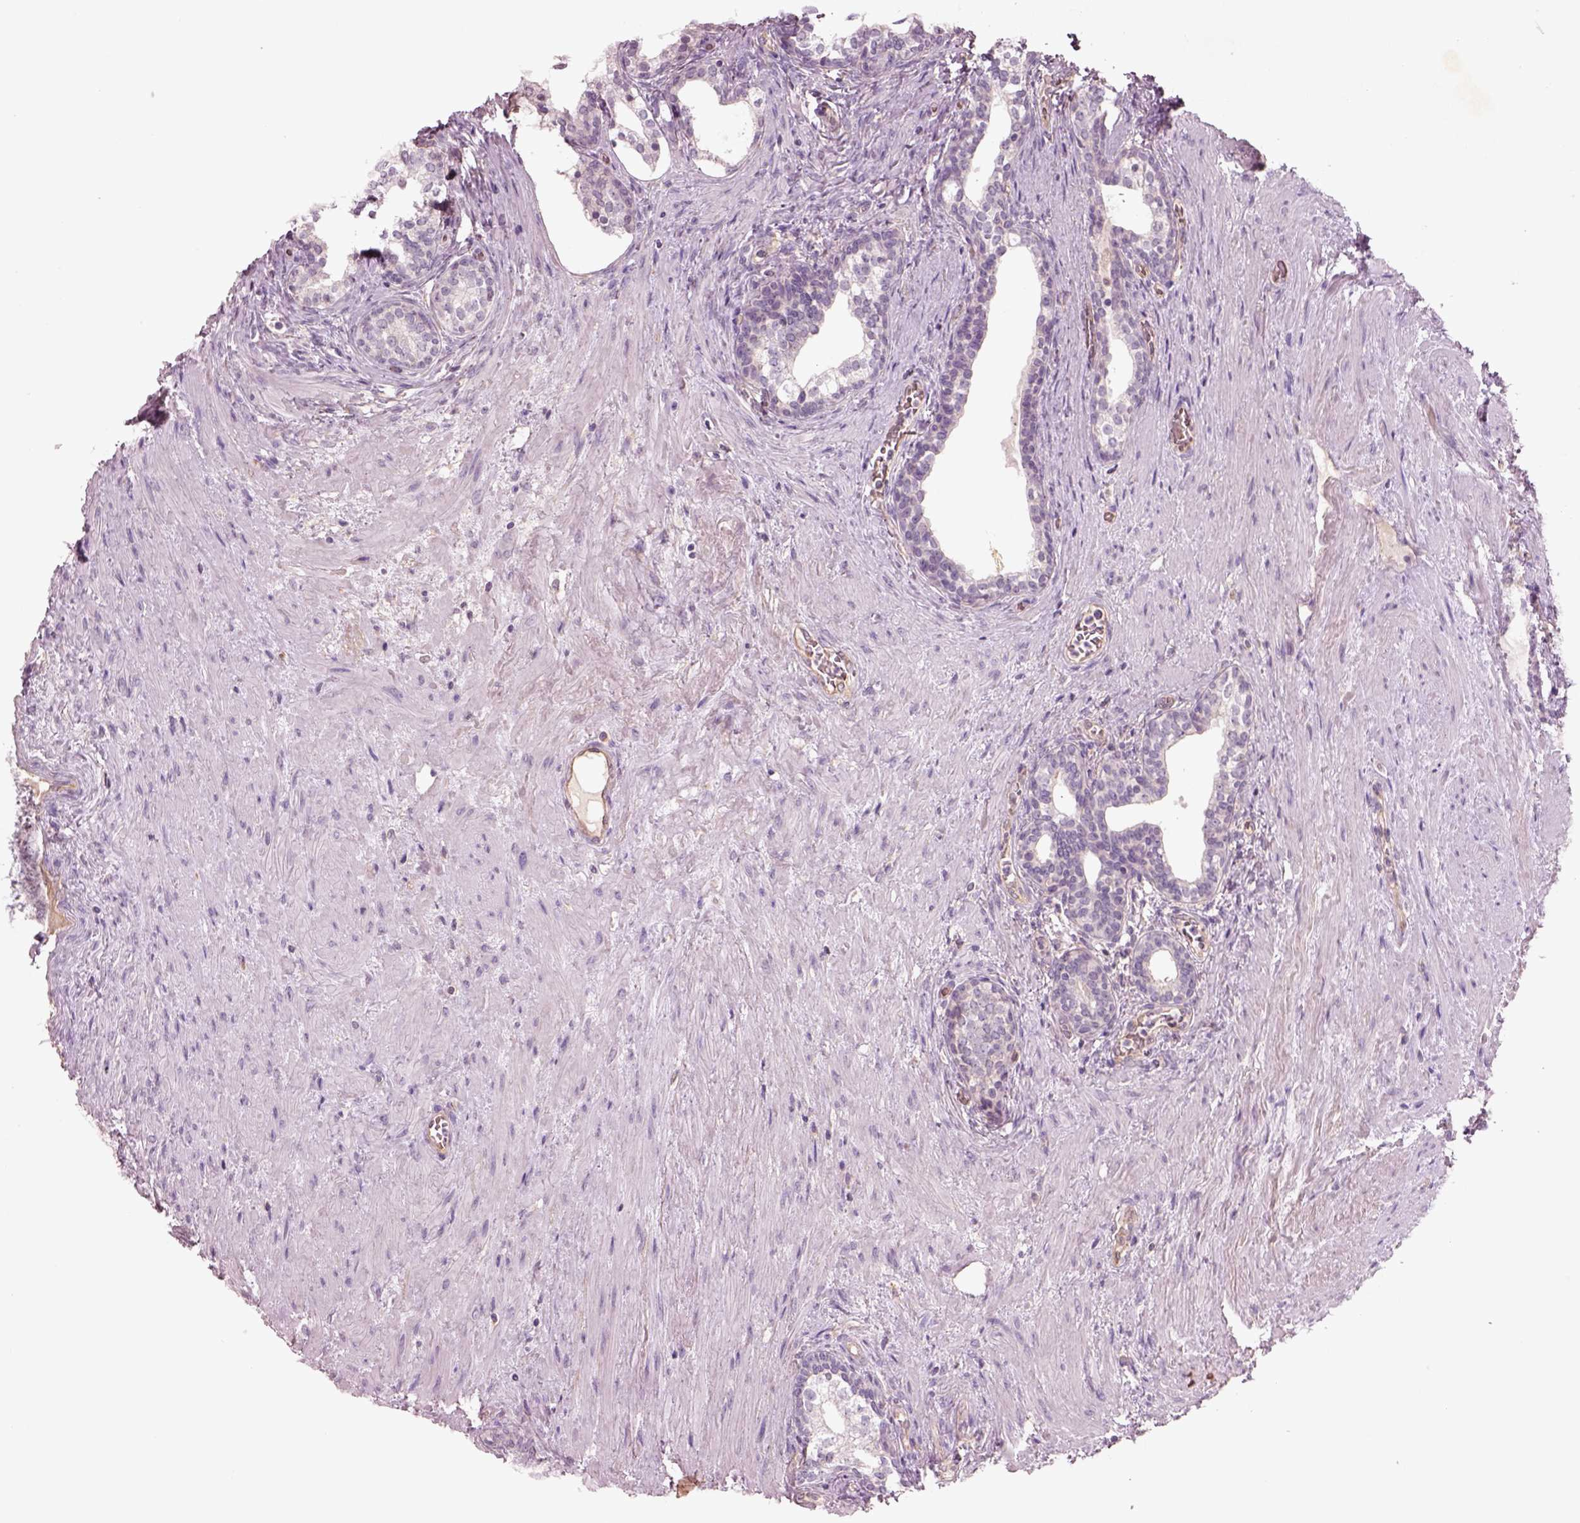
{"staining": {"intensity": "negative", "quantity": "none", "location": "none"}, "tissue": "prostate cancer", "cell_type": "Tumor cells", "image_type": "cancer", "snomed": [{"axis": "morphology", "description": "Adenocarcinoma, NOS"}, {"axis": "morphology", "description": "Adenocarcinoma, High grade"}, {"axis": "topography", "description": "Prostate"}], "caption": "IHC of human prostate cancer displays no expression in tumor cells.", "gene": "DUOXA2", "patient": {"sex": "male", "age": 61}}